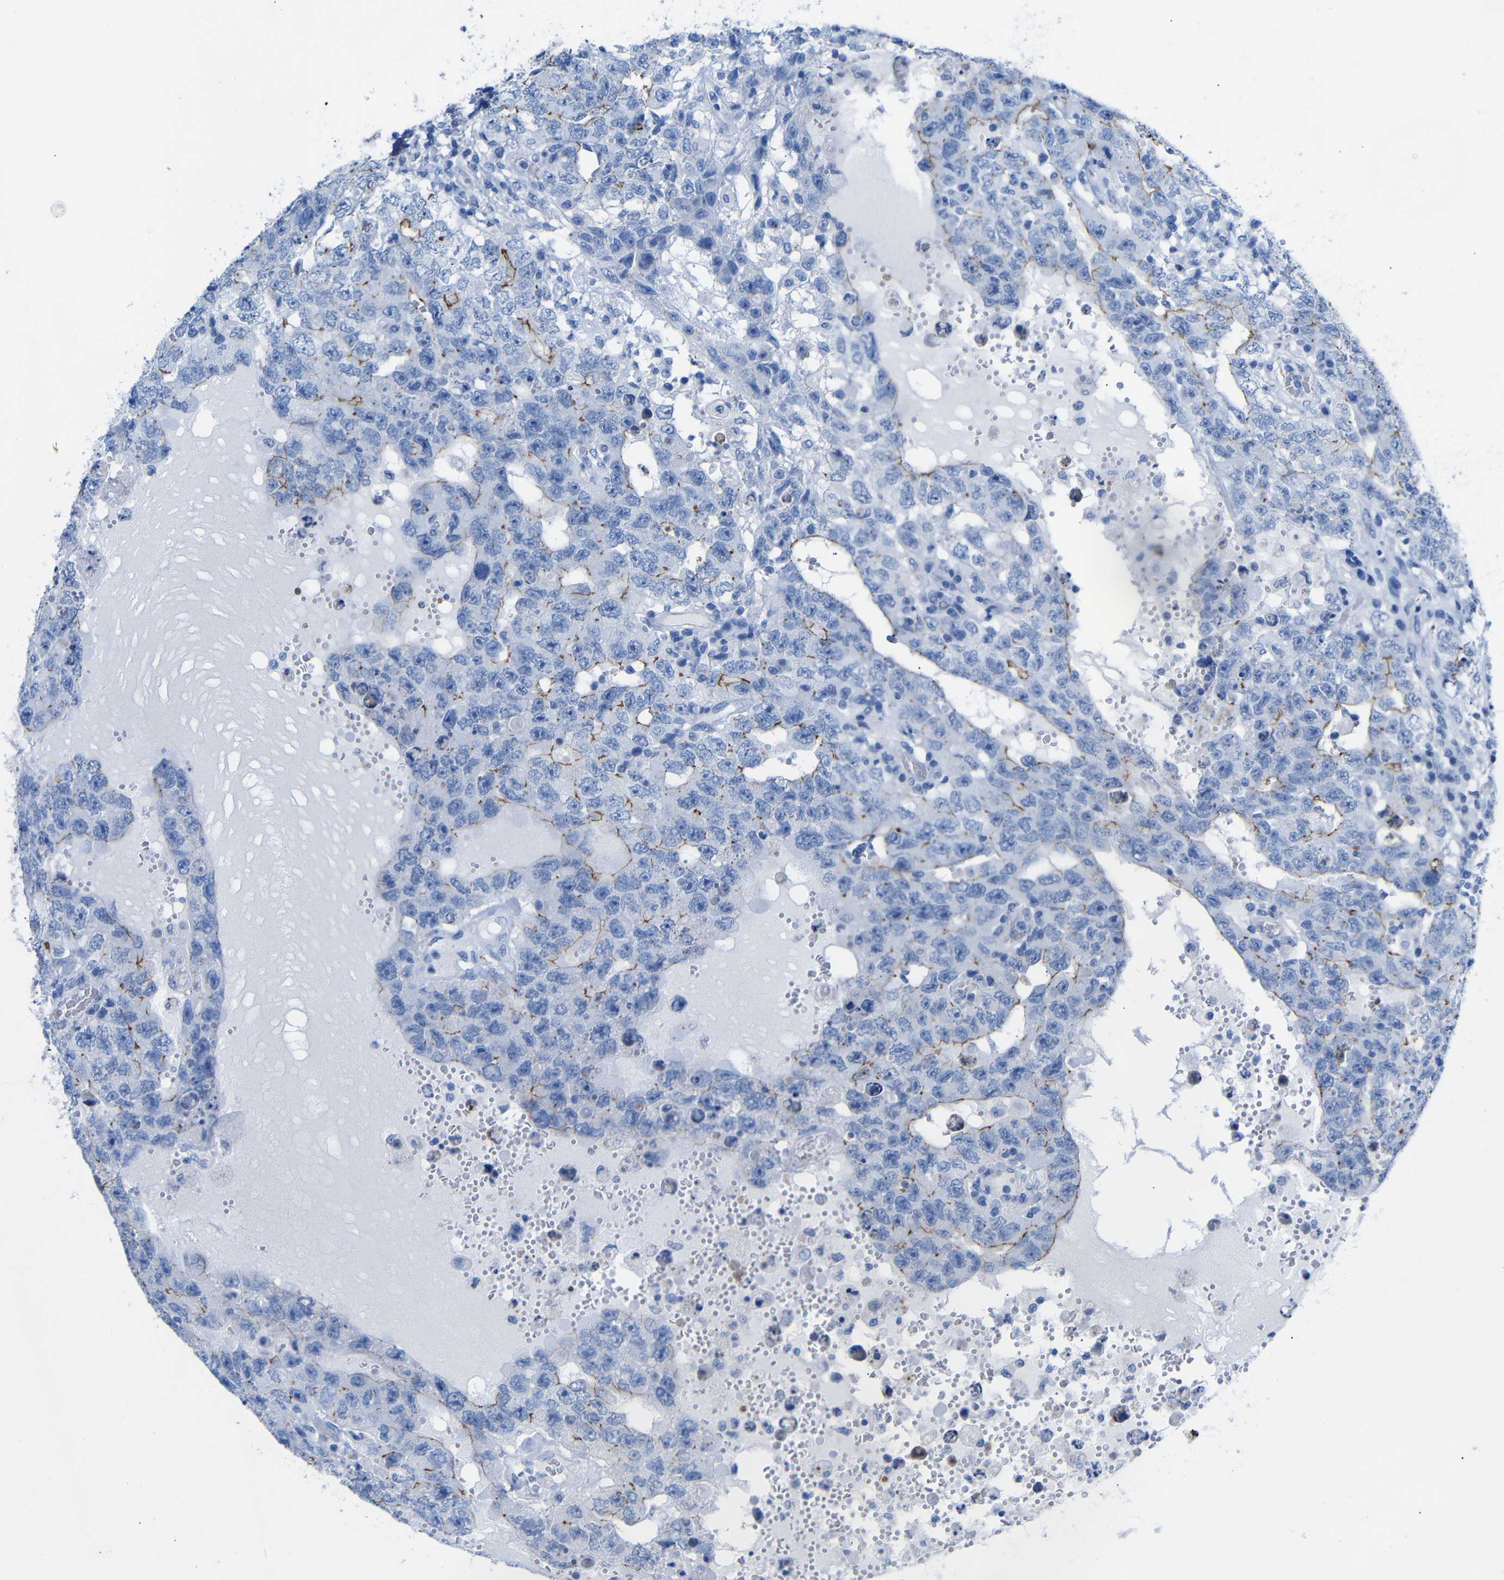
{"staining": {"intensity": "negative", "quantity": "none", "location": "none"}, "tissue": "testis cancer", "cell_type": "Tumor cells", "image_type": "cancer", "snomed": [{"axis": "morphology", "description": "Carcinoma, Embryonal, NOS"}, {"axis": "topography", "description": "Testis"}], "caption": "DAB immunohistochemical staining of human testis cancer (embryonal carcinoma) exhibits no significant positivity in tumor cells.", "gene": "CGNL1", "patient": {"sex": "male", "age": 26}}